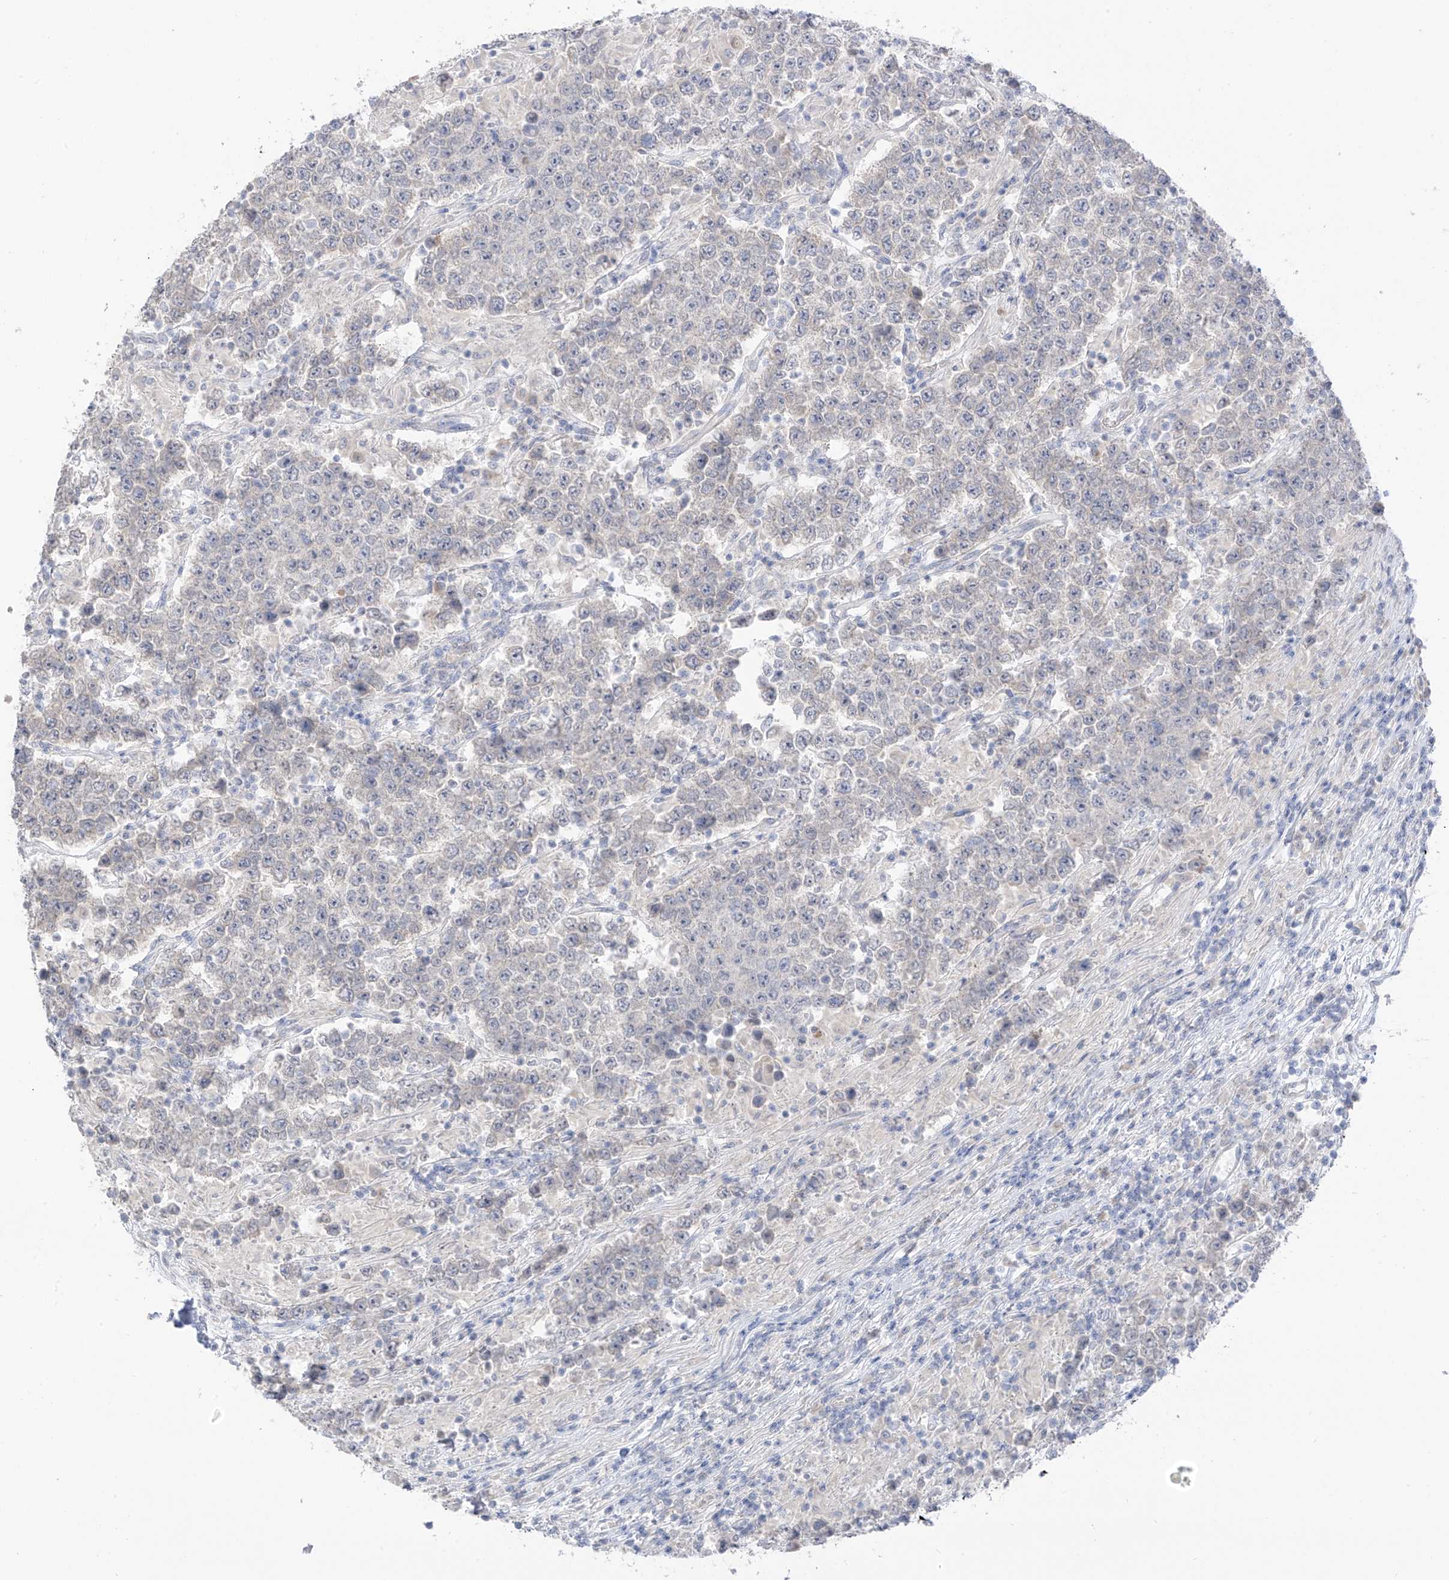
{"staining": {"intensity": "negative", "quantity": "none", "location": "none"}, "tissue": "testis cancer", "cell_type": "Tumor cells", "image_type": "cancer", "snomed": [{"axis": "morphology", "description": "Normal tissue, NOS"}, {"axis": "morphology", "description": "Urothelial carcinoma, High grade"}, {"axis": "morphology", "description": "Seminoma, NOS"}, {"axis": "morphology", "description": "Carcinoma, Embryonal, NOS"}, {"axis": "topography", "description": "Urinary bladder"}, {"axis": "topography", "description": "Testis"}], "caption": "High-grade urothelial carcinoma (testis) stained for a protein using immunohistochemistry (IHC) exhibits no expression tumor cells.", "gene": "NALCN", "patient": {"sex": "male", "age": 41}}